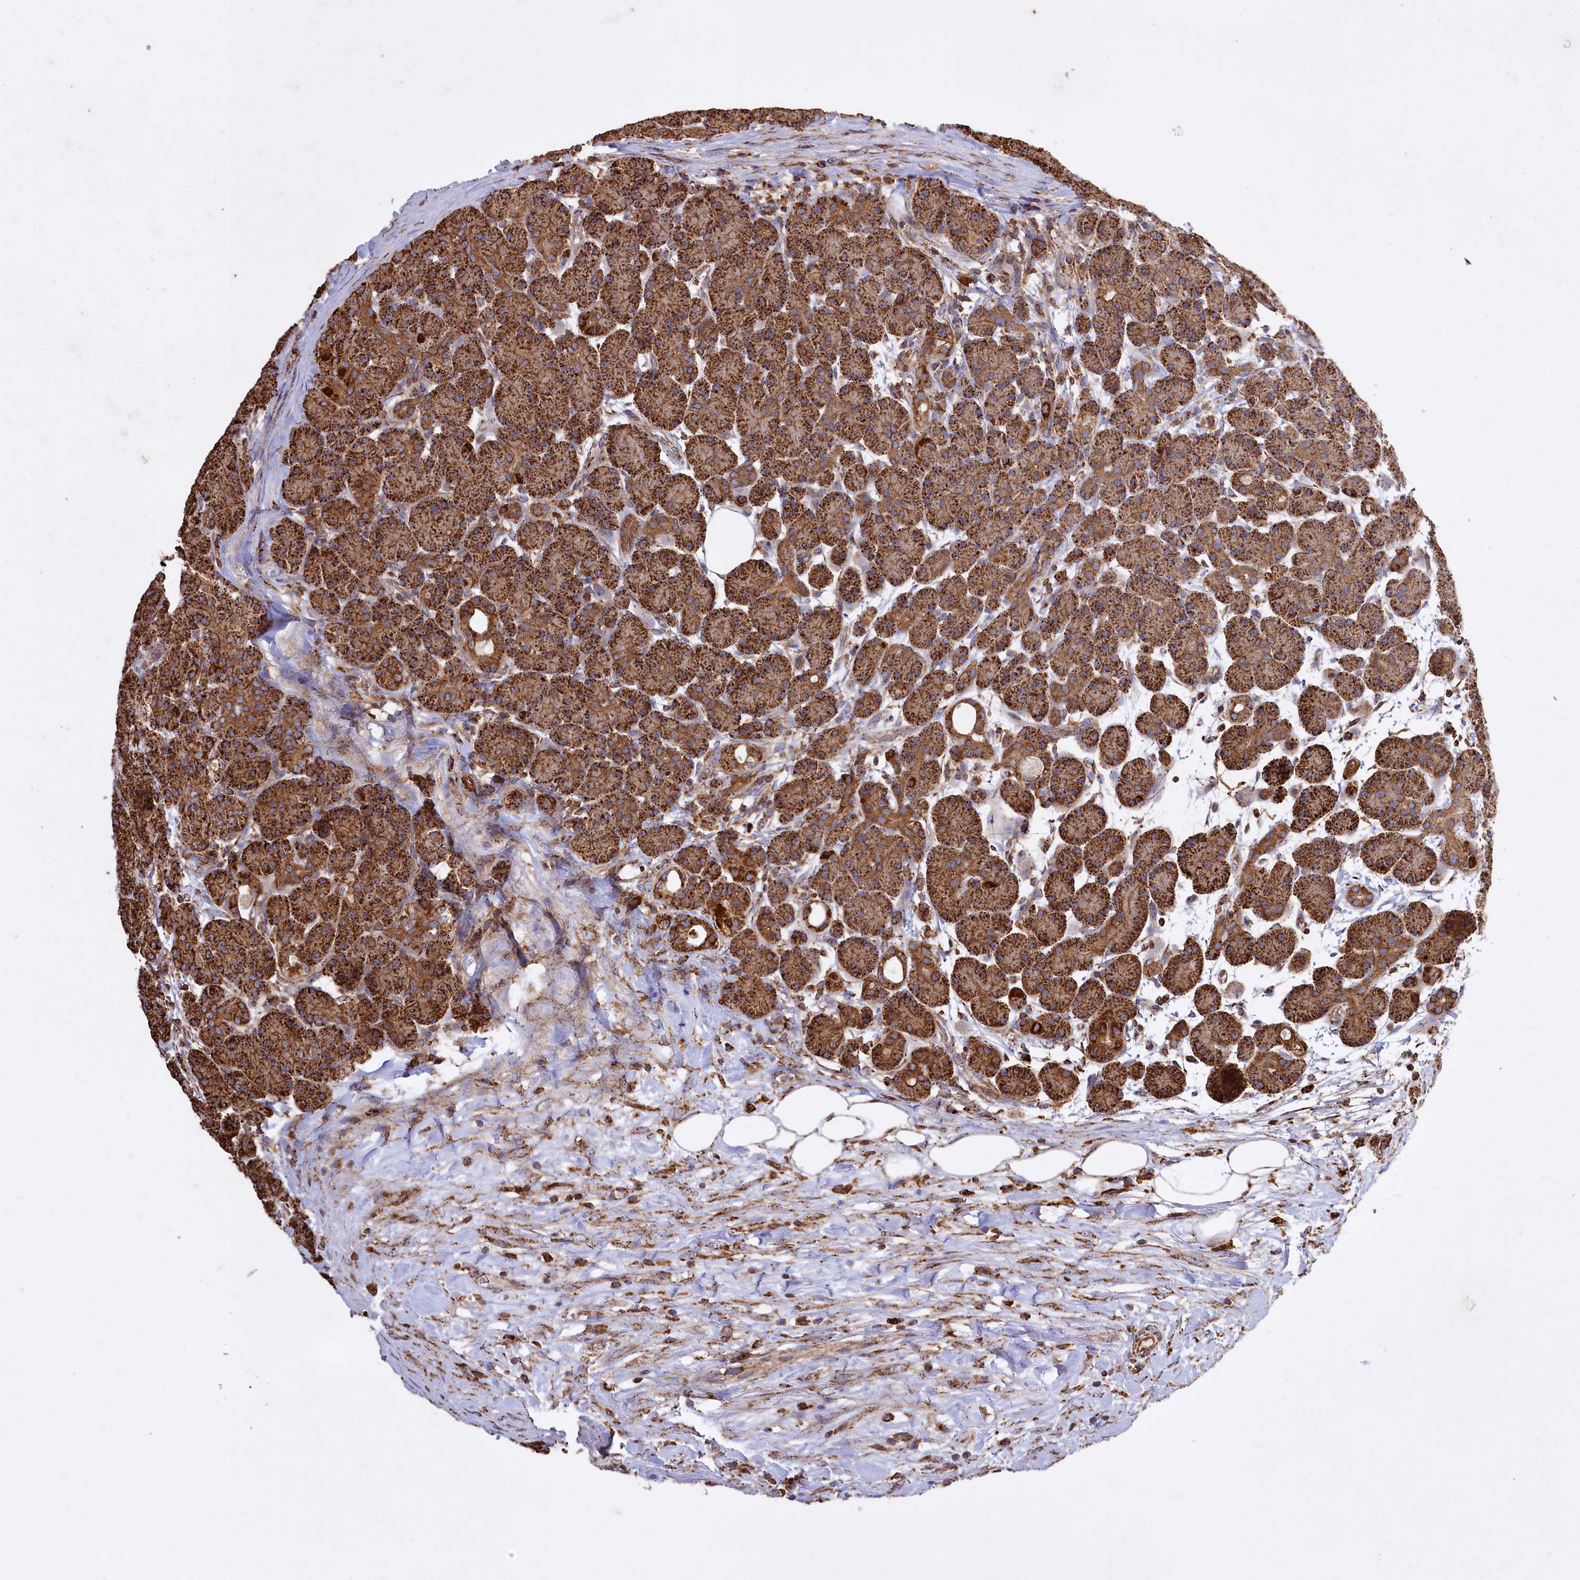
{"staining": {"intensity": "strong", "quantity": ">75%", "location": "cytoplasmic/membranous"}, "tissue": "pancreas", "cell_type": "Exocrine glandular cells", "image_type": "normal", "snomed": [{"axis": "morphology", "description": "Normal tissue, NOS"}, {"axis": "topography", "description": "Pancreas"}], "caption": "A brown stain labels strong cytoplasmic/membranous positivity of a protein in exocrine glandular cells of normal pancreas.", "gene": "CARD19", "patient": {"sex": "male", "age": 63}}